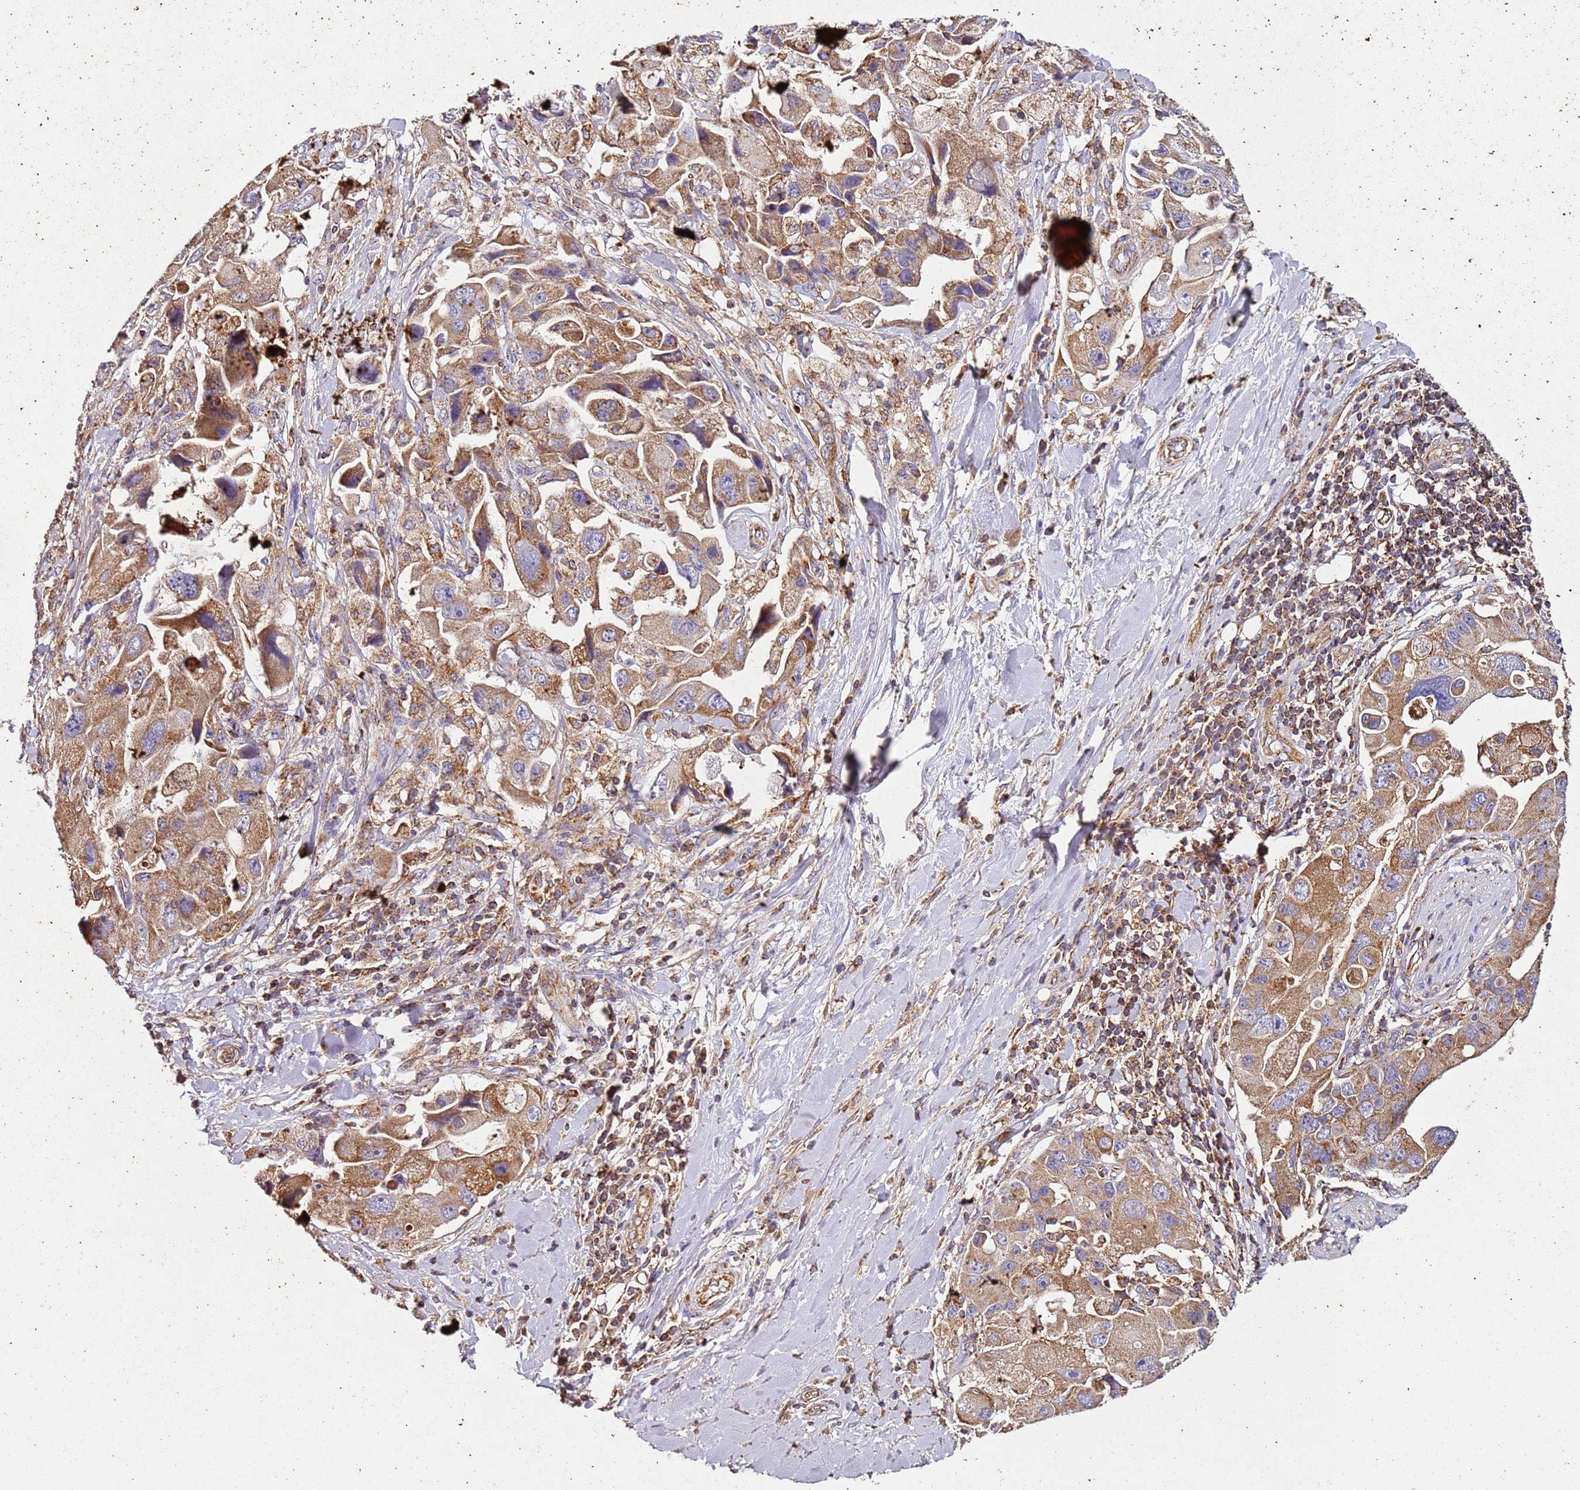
{"staining": {"intensity": "moderate", "quantity": ">75%", "location": "cytoplasmic/membranous"}, "tissue": "lung cancer", "cell_type": "Tumor cells", "image_type": "cancer", "snomed": [{"axis": "morphology", "description": "Adenocarcinoma, NOS"}, {"axis": "topography", "description": "Lung"}], "caption": "Human lung adenocarcinoma stained with a brown dye demonstrates moderate cytoplasmic/membranous positive positivity in approximately >75% of tumor cells.", "gene": "RMND5A", "patient": {"sex": "female", "age": 54}}